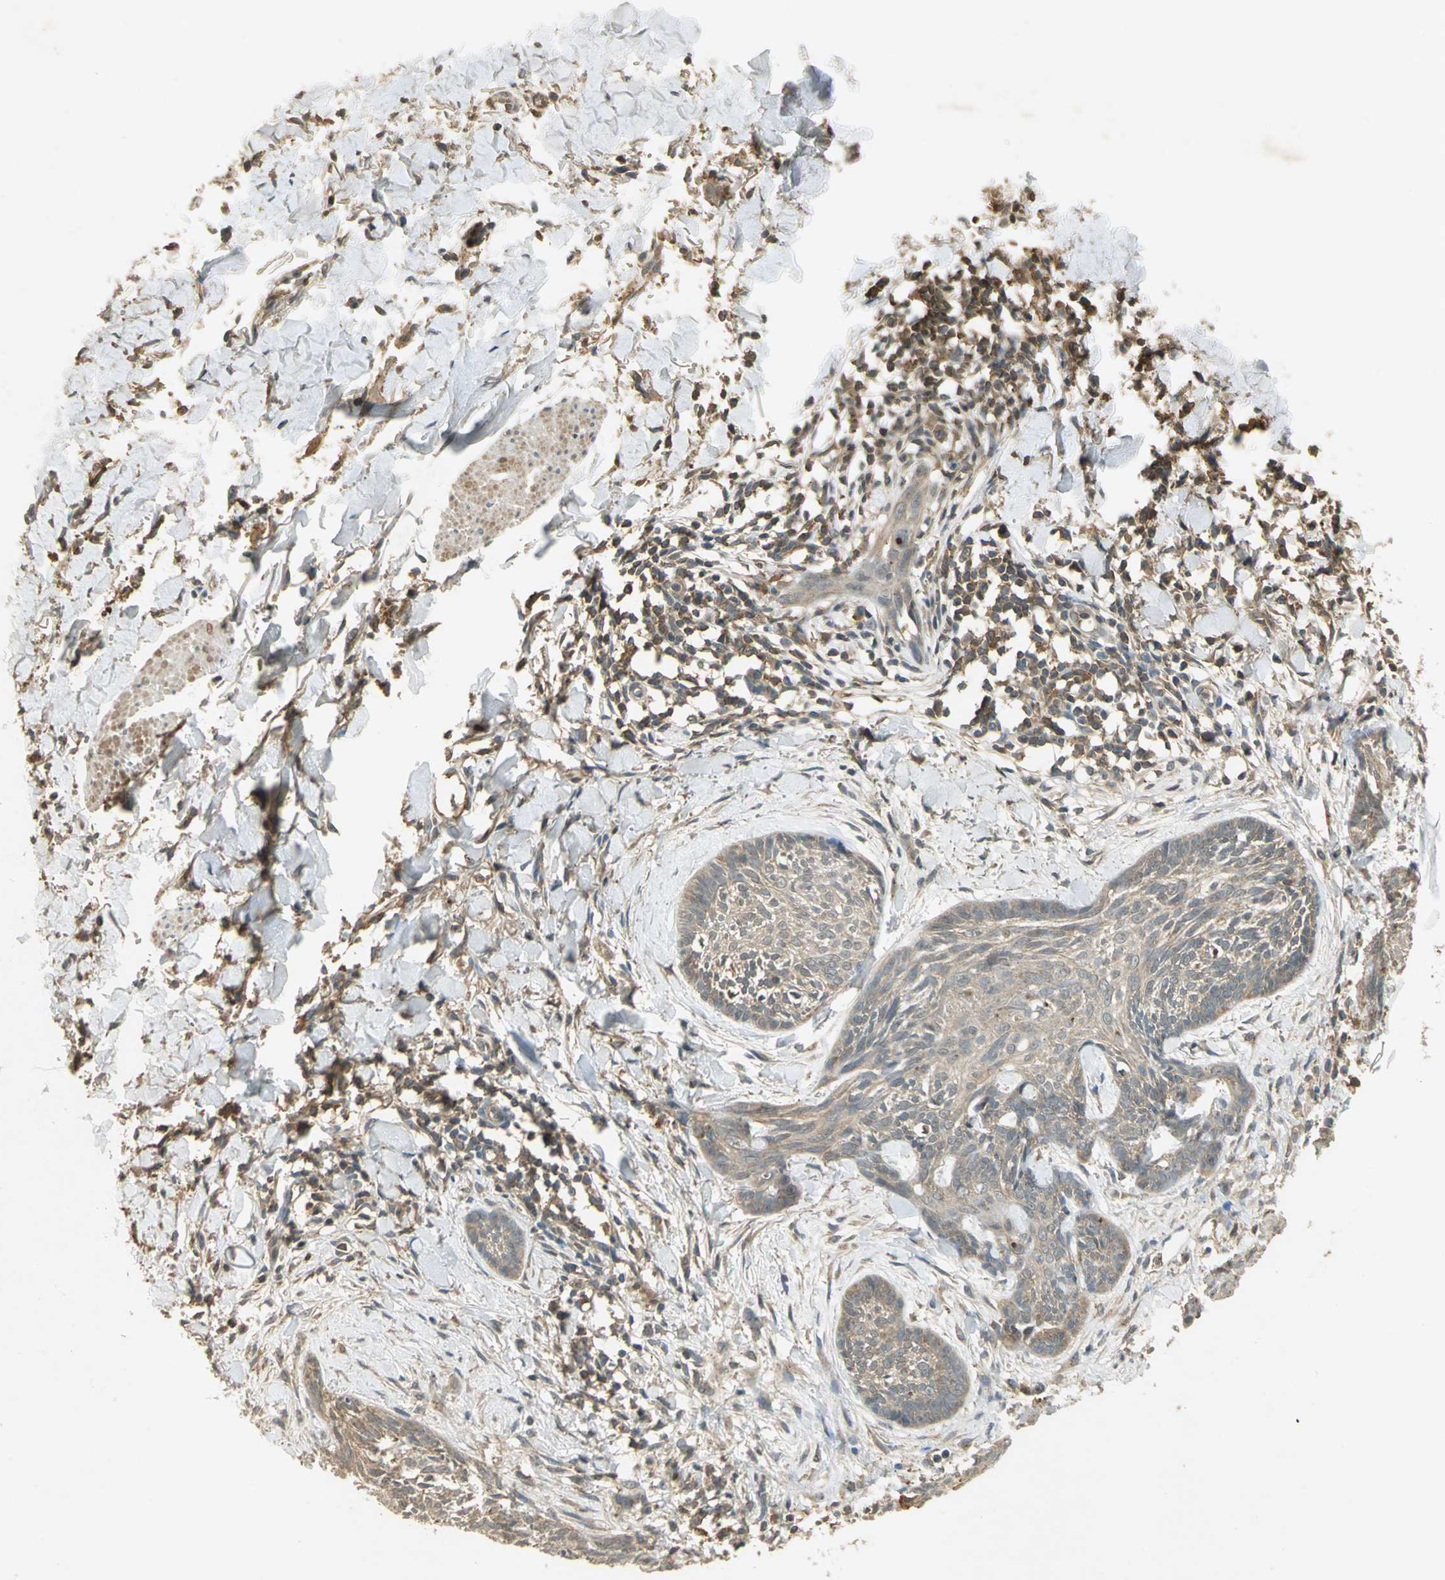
{"staining": {"intensity": "weak", "quantity": ">75%", "location": "cytoplasmic/membranous"}, "tissue": "skin cancer", "cell_type": "Tumor cells", "image_type": "cancer", "snomed": [{"axis": "morphology", "description": "Normal tissue, NOS"}, {"axis": "morphology", "description": "Basal cell carcinoma"}, {"axis": "topography", "description": "Skin"}], "caption": "Immunohistochemical staining of basal cell carcinoma (skin) displays low levels of weak cytoplasmic/membranous protein positivity in approximately >75% of tumor cells.", "gene": "KEAP1", "patient": {"sex": "male", "age": 71}}